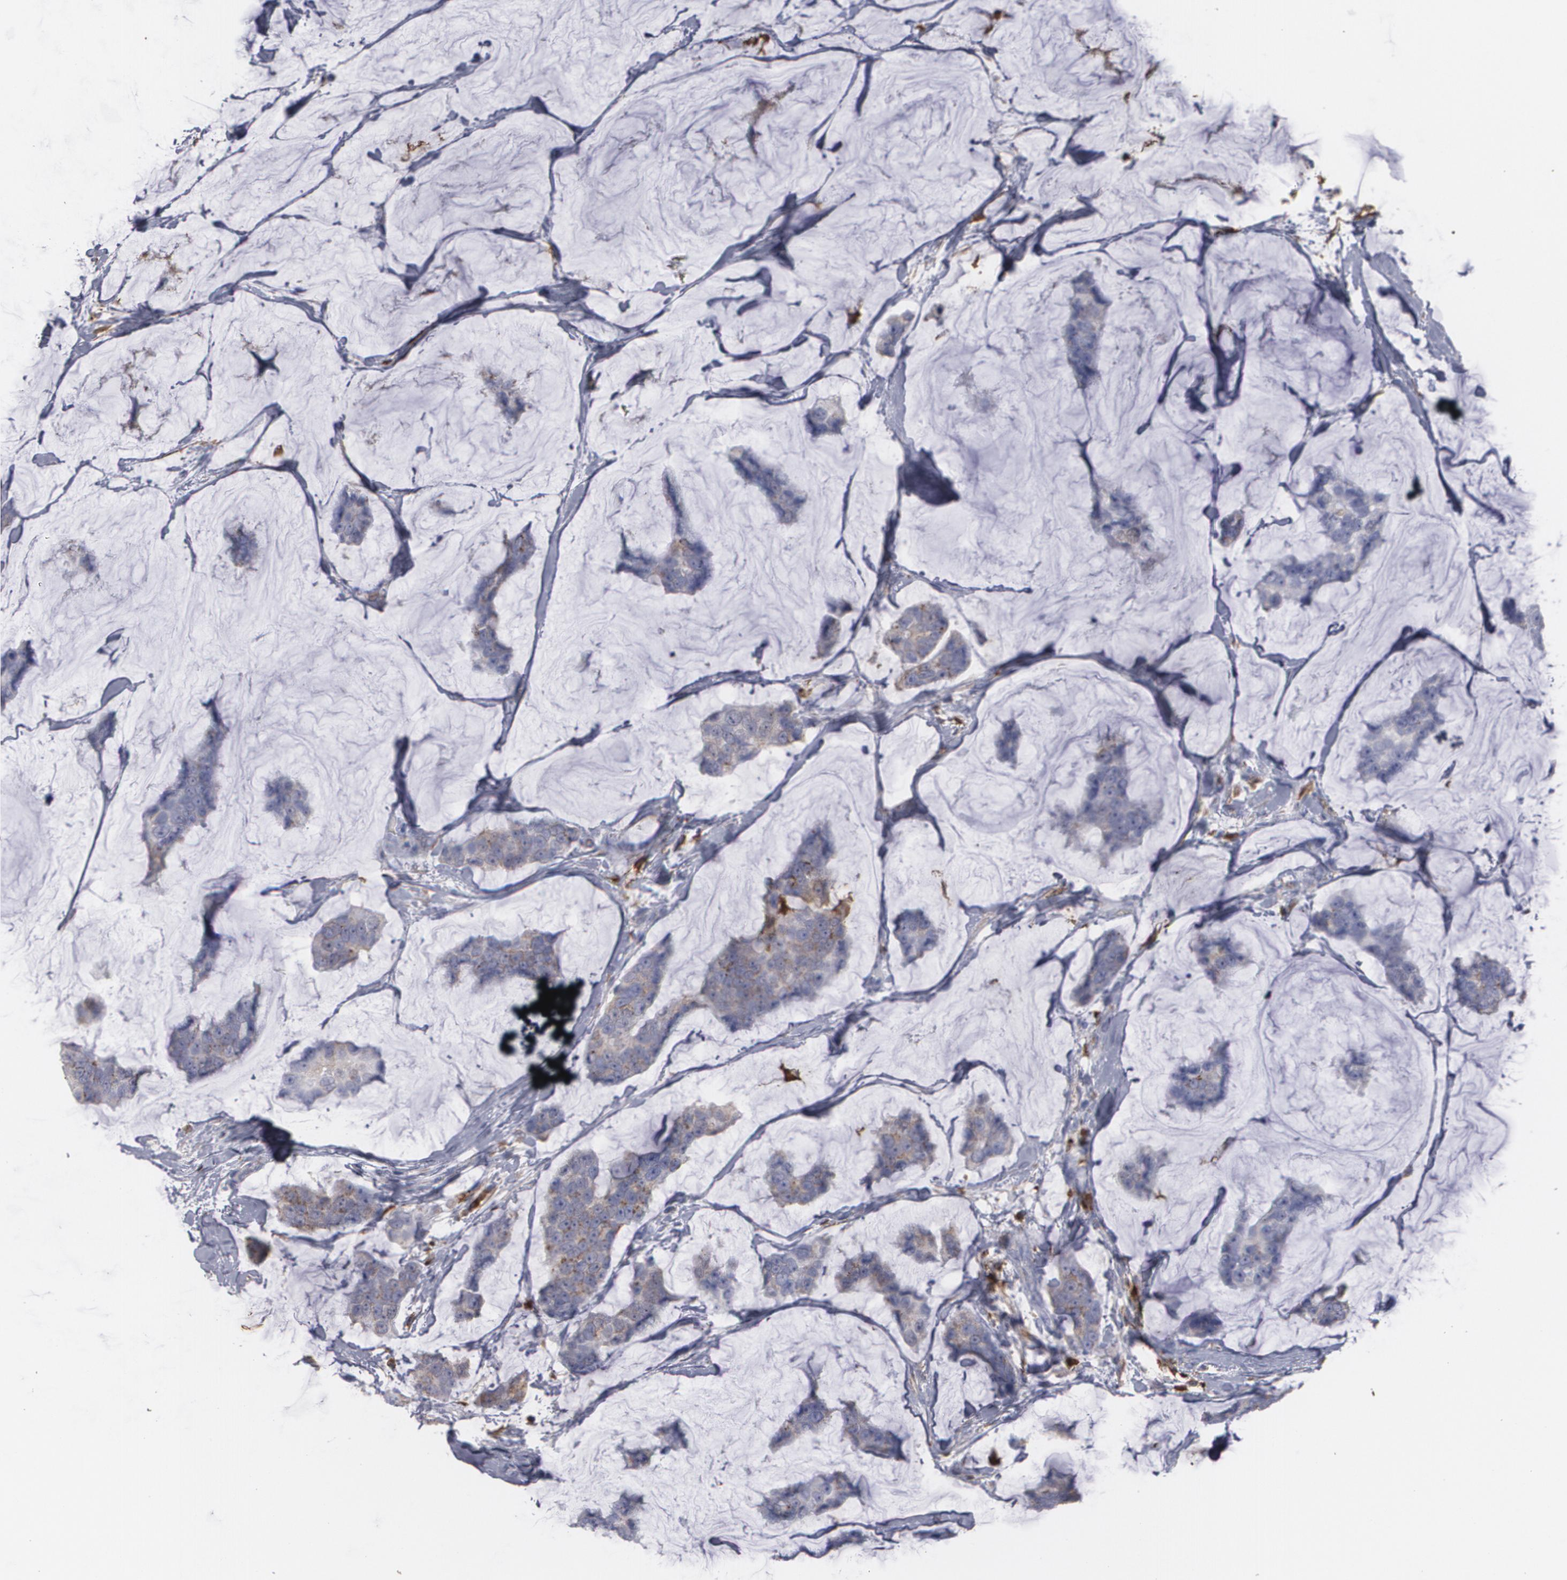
{"staining": {"intensity": "weak", "quantity": "<25%", "location": "cytoplasmic/membranous"}, "tissue": "breast cancer", "cell_type": "Tumor cells", "image_type": "cancer", "snomed": [{"axis": "morphology", "description": "Normal tissue, NOS"}, {"axis": "morphology", "description": "Duct carcinoma"}, {"axis": "topography", "description": "Breast"}], "caption": "High power microscopy histopathology image of an immunohistochemistry micrograph of intraductal carcinoma (breast), revealing no significant staining in tumor cells.", "gene": "ODC1", "patient": {"sex": "female", "age": 50}}